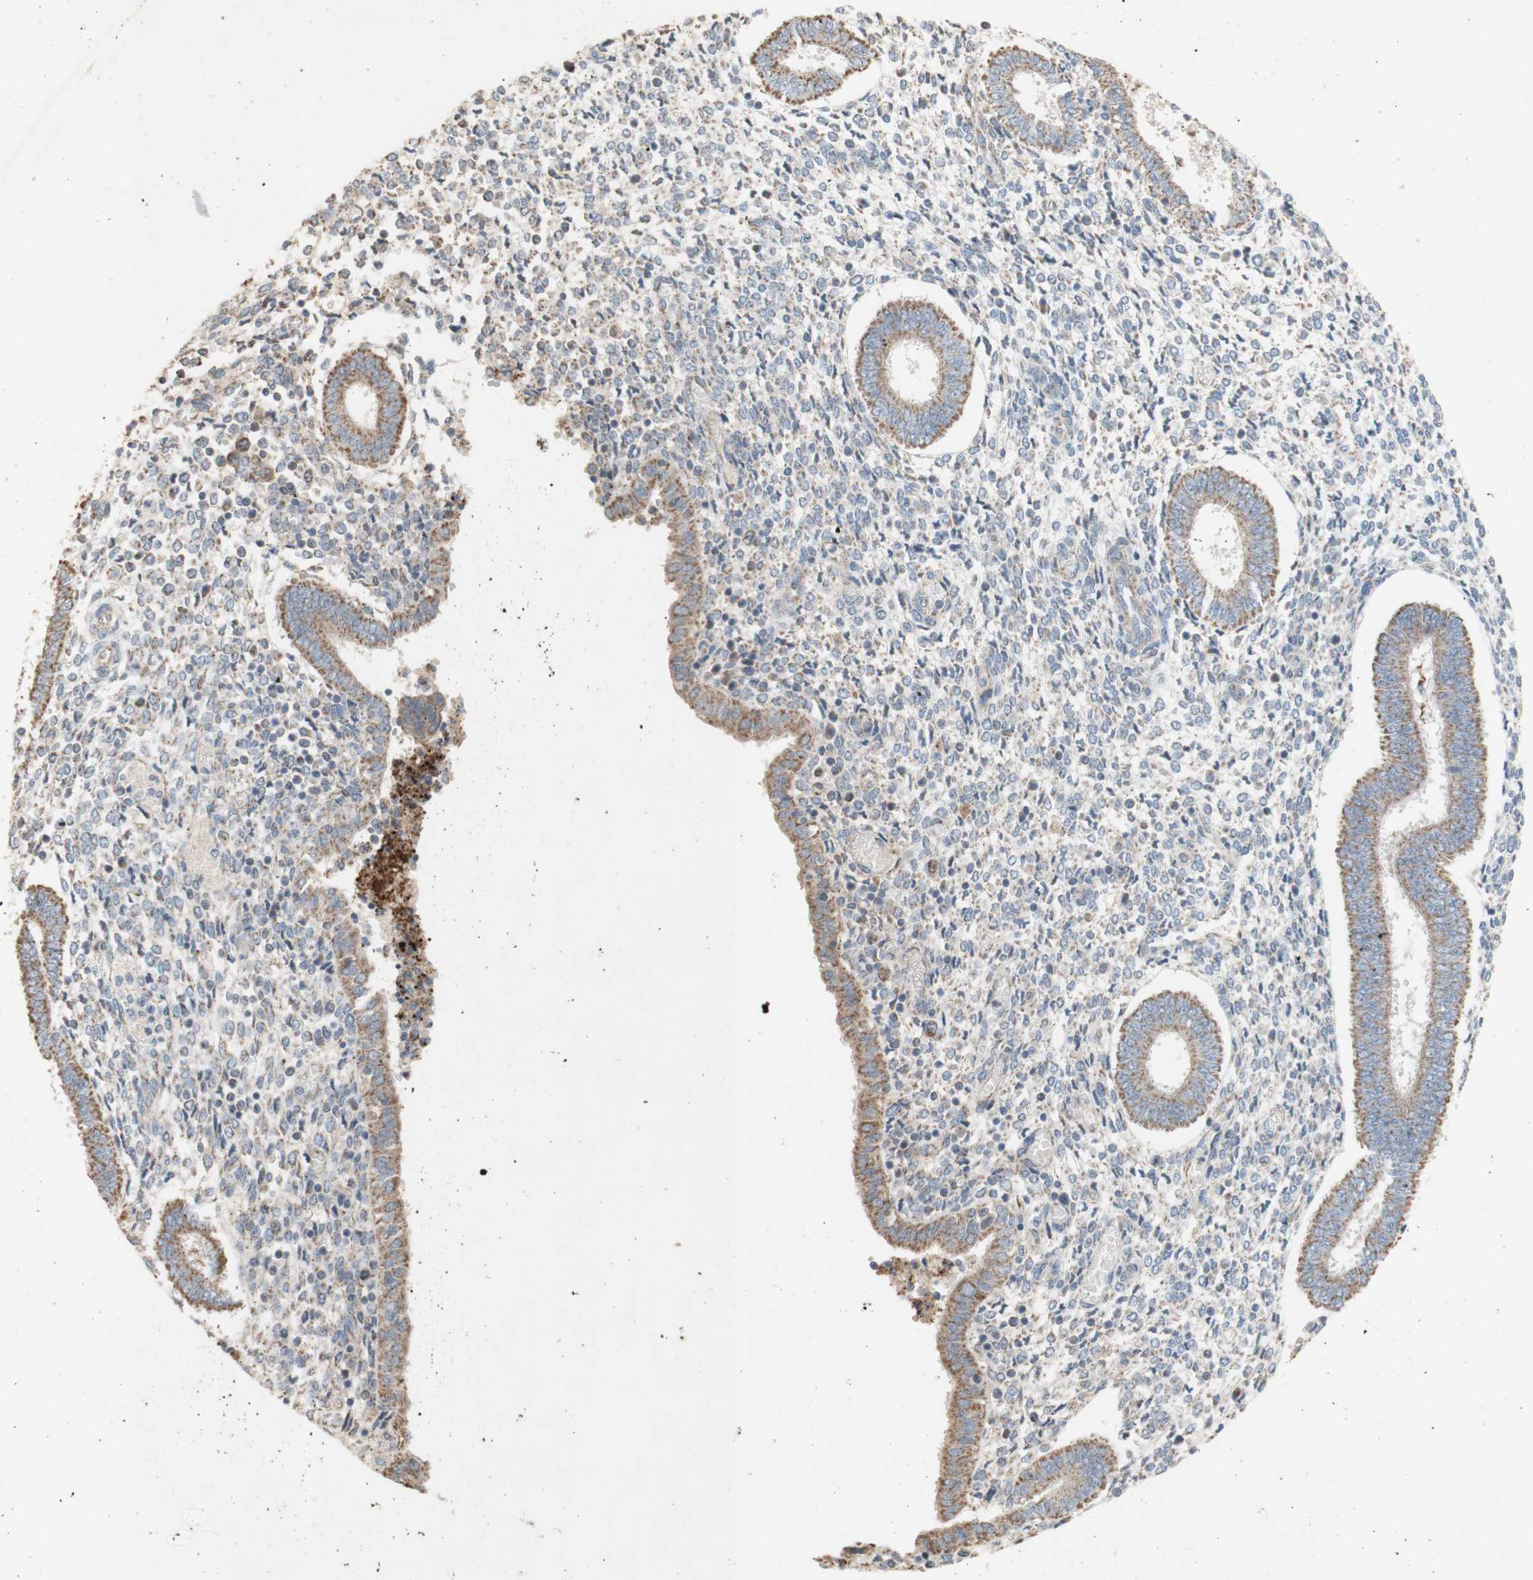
{"staining": {"intensity": "moderate", "quantity": "25%-75%", "location": "cytoplasmic/membranous"}, "tissue": "endometrium", "cell_type": "Cells in endometrial stroma", "image_type": "normal", "snomed": [{"axis": "morphology", "description": "Normal tissue, NOS"}, {"axis": "topography", "description": "Endometrium"}], "caption": "A brown stain labels moderate cytoplasmic/membranous expression of a protein in cells in endometrial stroma of normal human endometrium. (DAB (3,3'-diaminobenzidine) IHC, brown staining for protein, blue staining for nuclei).", "gene": "PTGIS", "patient": {"sex": "female", "age": 35}}